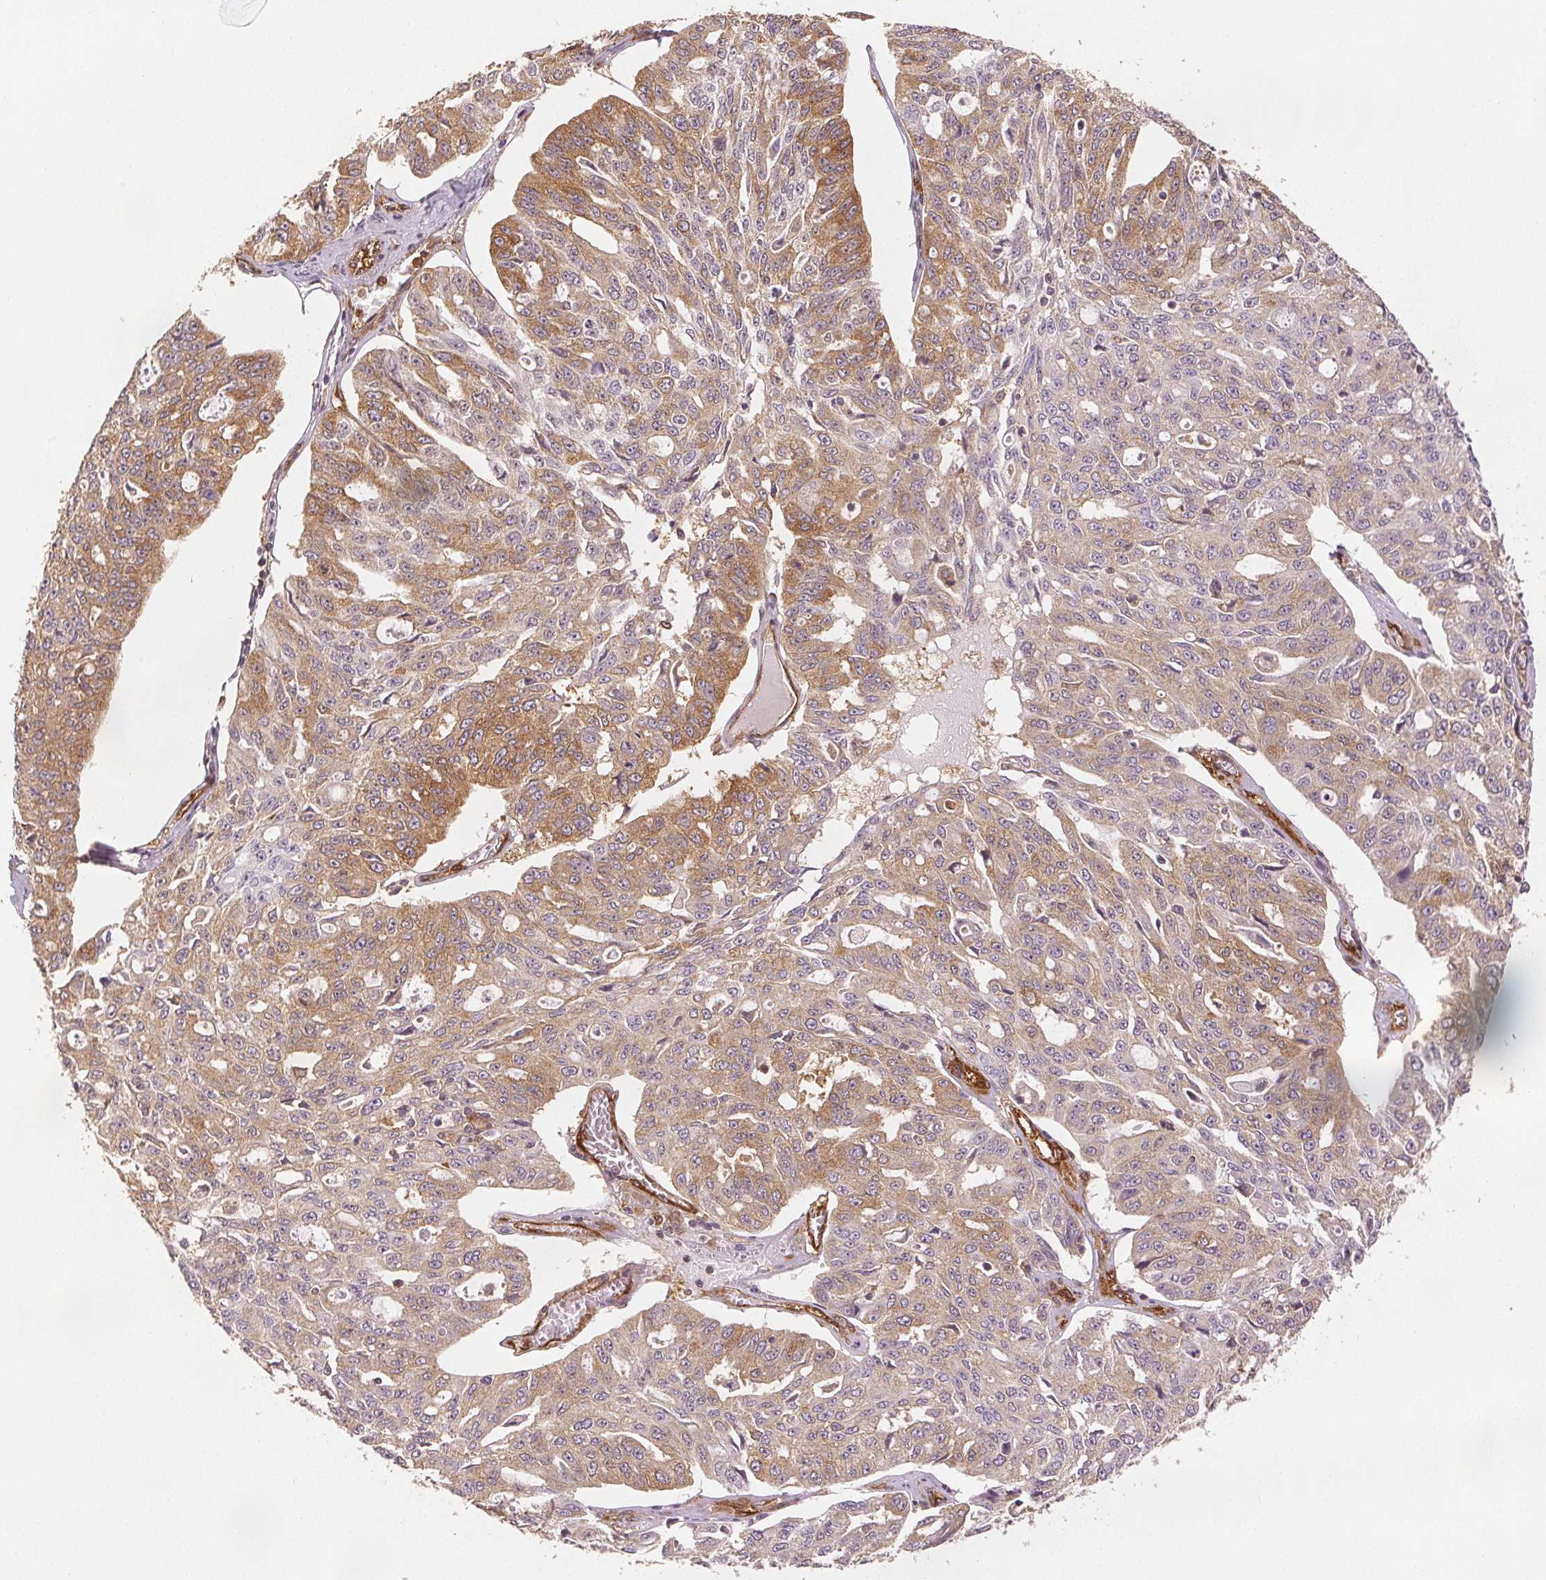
{"staining": {"intensity": "moderate", "quantity": ">75%", "location": "cytoplasmic/membranous"}, "tissue": "ovarian cancer", "cell_type": "Tumor cells", "image_type": "cancer", "snomed": [{"axis": "morphology", "description": "Carcinoma, endometroid"}, {"axis": "topography", "description": "Ovary"}], "caption": "A brown stain labels moderate cytoplasmic/membranous staining of a protein in ovarian endometroid carcinoma tumor cells.", "gene": "DIAPH2", "patient": {"sex": "female", "age": 65}}